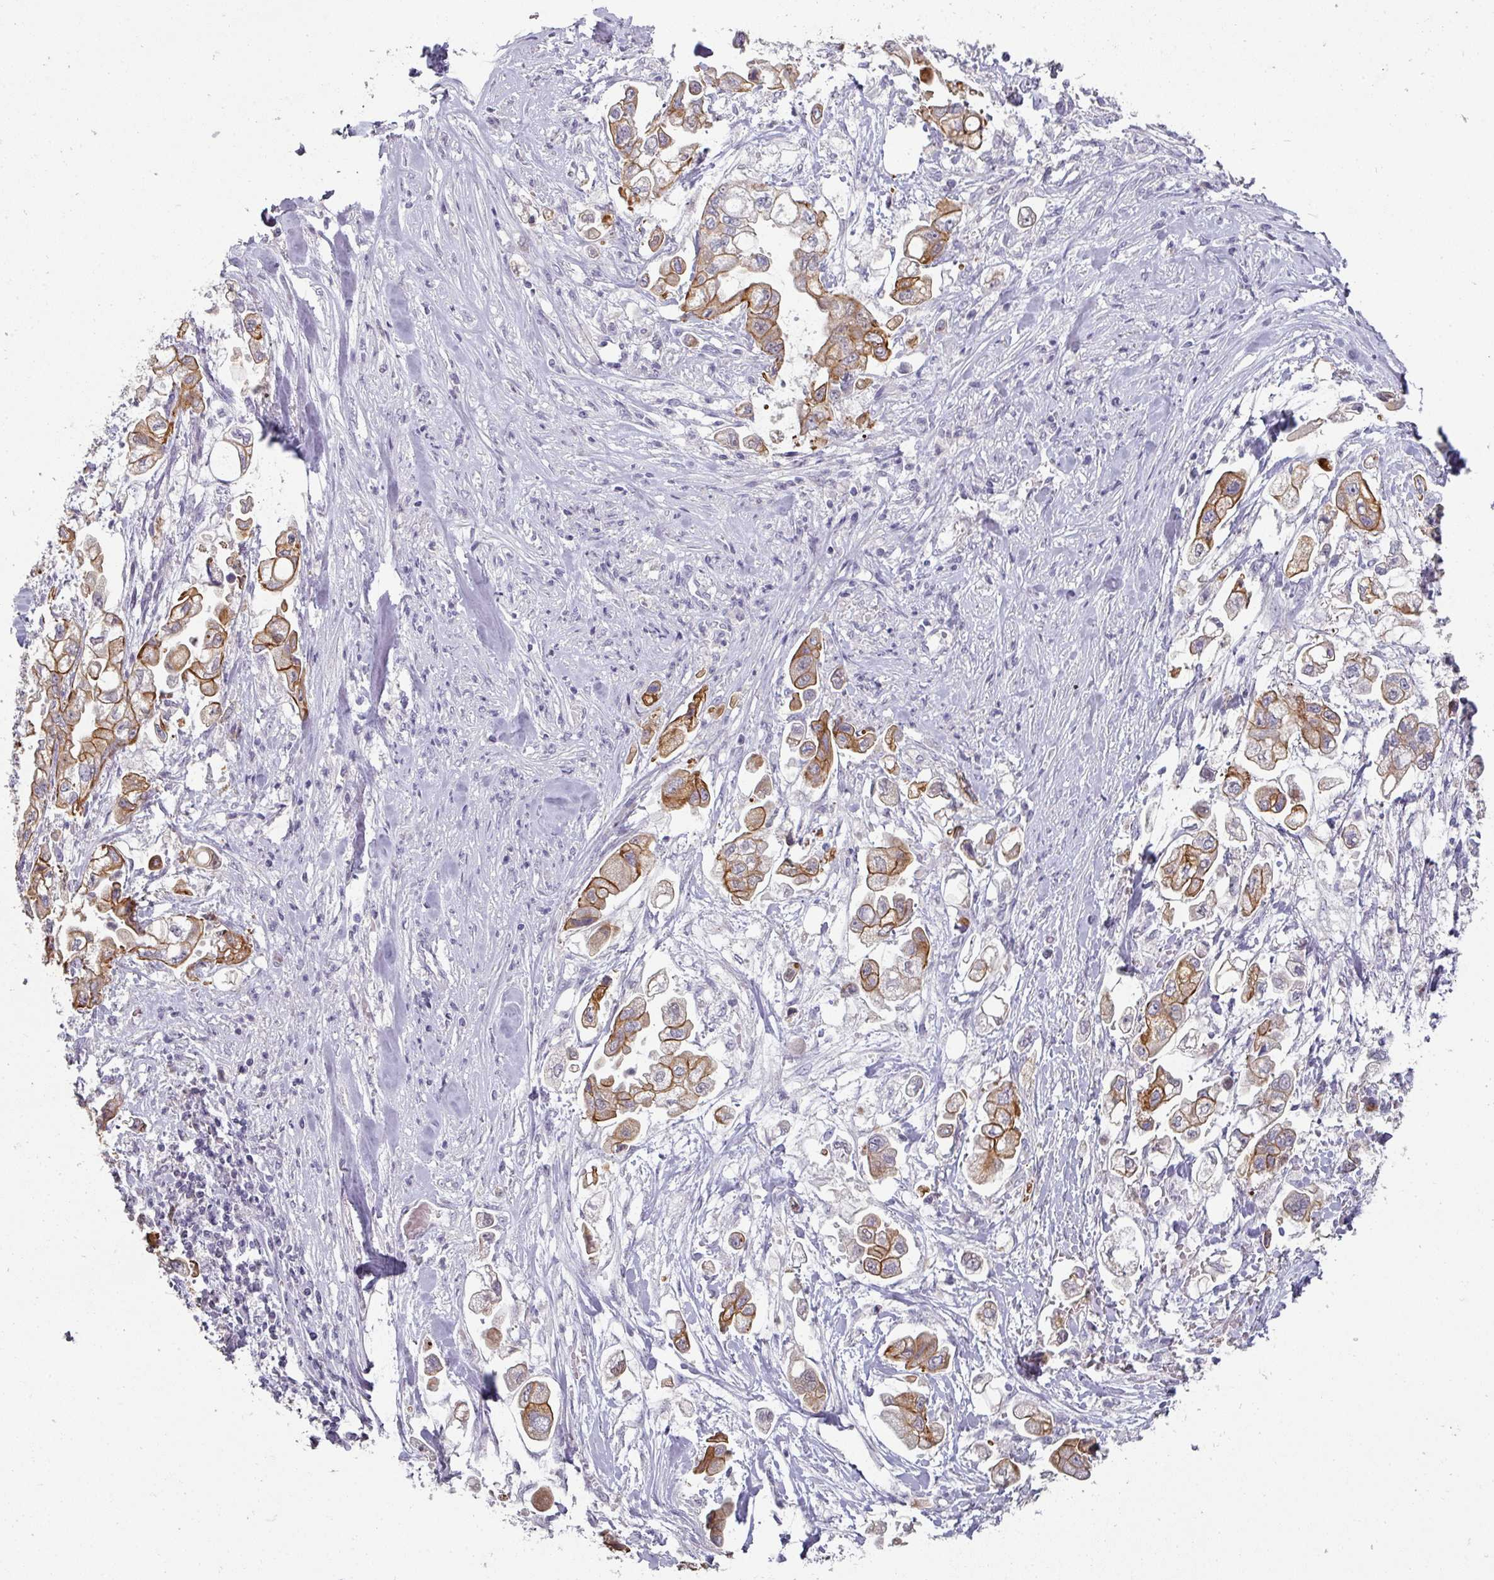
{"staining": {"intensity": "moderate", "quantity": "25%-75%", "location": "cytoplasmic/membranous"}, "tissue": "stomach cancer", "cell_type": "Tumor cells", "image_type": "cancer", "snomed": [{"axis": "morphology", "description": "Adenocarcinoma, NOS"}, {"axis": "topography", "description": "Stomach"}], "caption": "IHC histopathology image of human stomach cancer stained for a protein (brown), which shows medium levels of moderate cytoplasmic/membranous positivity in approximately 25%-75% of tumor cells.", "gene": "GTF2H3", "patient": {"sex": "male", "age": 62}}